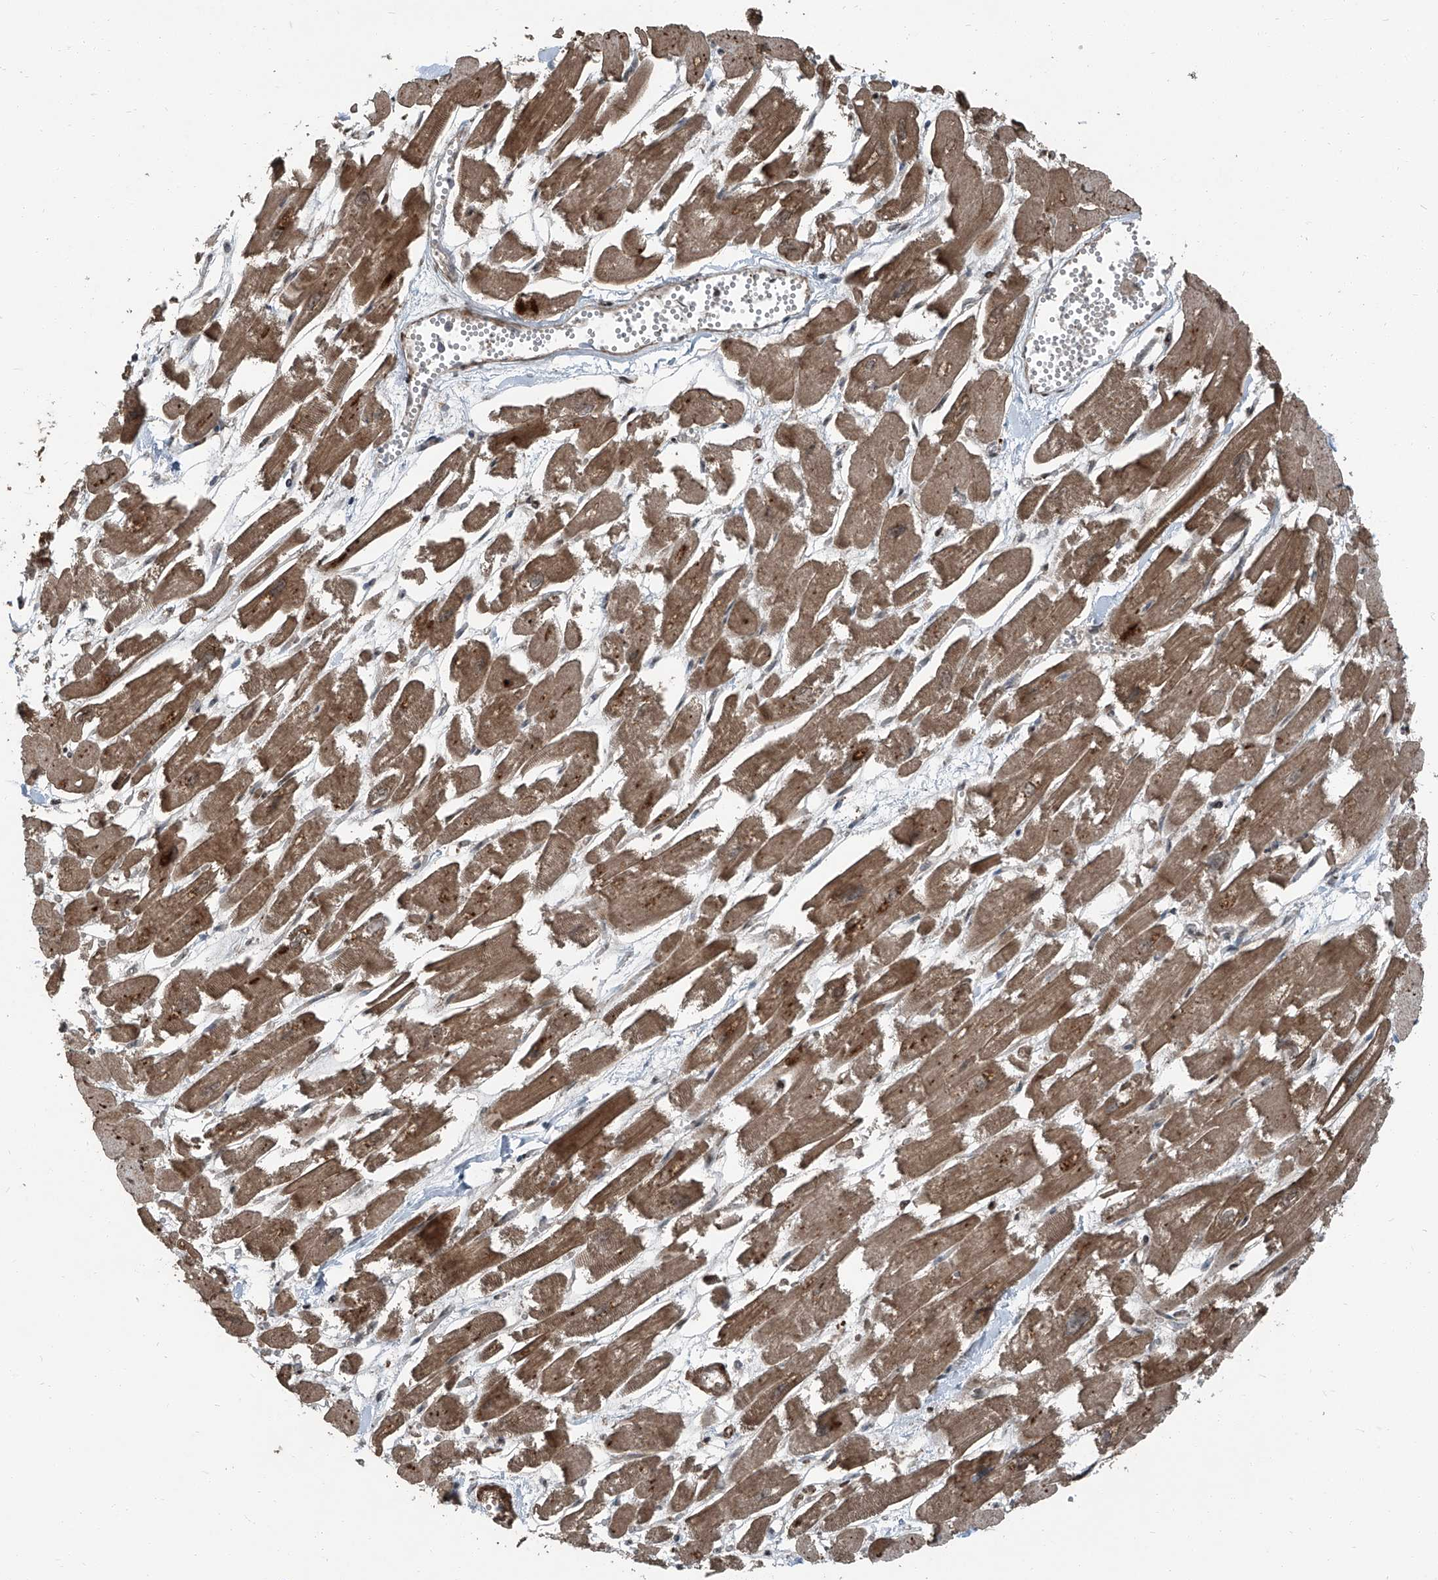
{"staining": {"intensity": "moderate", "quantity": "25%-75%", "location": "cytoplasmic/membranous"}, "tissue": "heart muscle", "cell_type": "Cardiomyocytes", "image_type": "normal", "snomed": [{"axis": "morphology", "description": "Normal tissue, NOS"}, {"axis": "topography", "description": "Heart"}], "caption": "The image reveals a brown stain indicating the presence of a protein in the cytoplasmic/membranous of cardiomyocytes in heart muscle.", "gene": "ZNF570", "patient": {"sex": "male", "age": 54}}